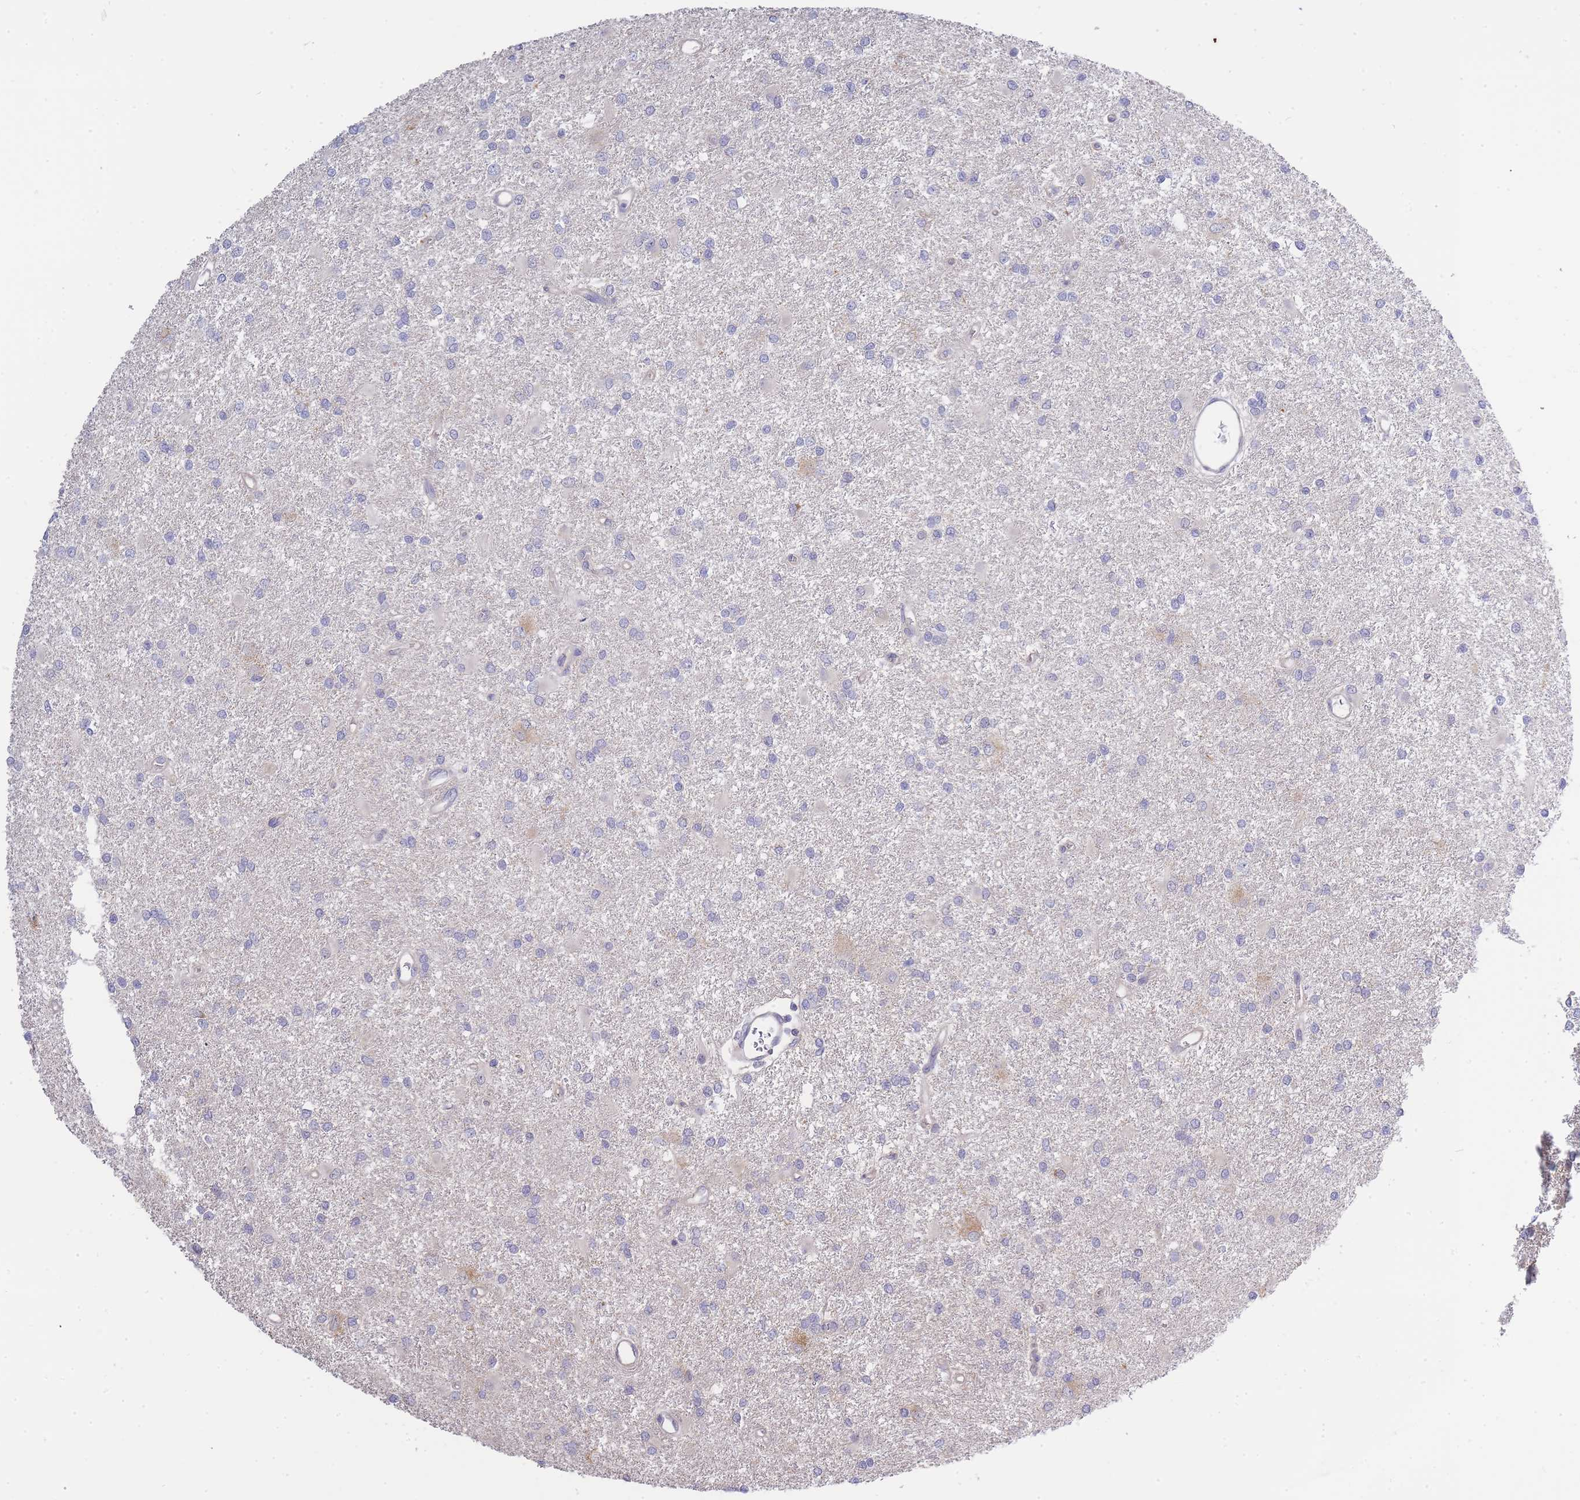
{"staining": {"intensity": "negative", "quantity": "none", "location": "none"}, "tissue": "glioma", "cell_type": "Tumor cells", "image_type": "cancer", "snomed": [{"axis": "morphology", "description": "Glioma, malignant, High grade"}, {"axis": "topography", "description": "Brain"}], "caption": "There is no significant positivity in tumor cells of glioma. (DAB immunohistochemistry with hematoxylin counter stain).", "gene": "C19orf25", "patient": {"sex": "female", "age": 50}}